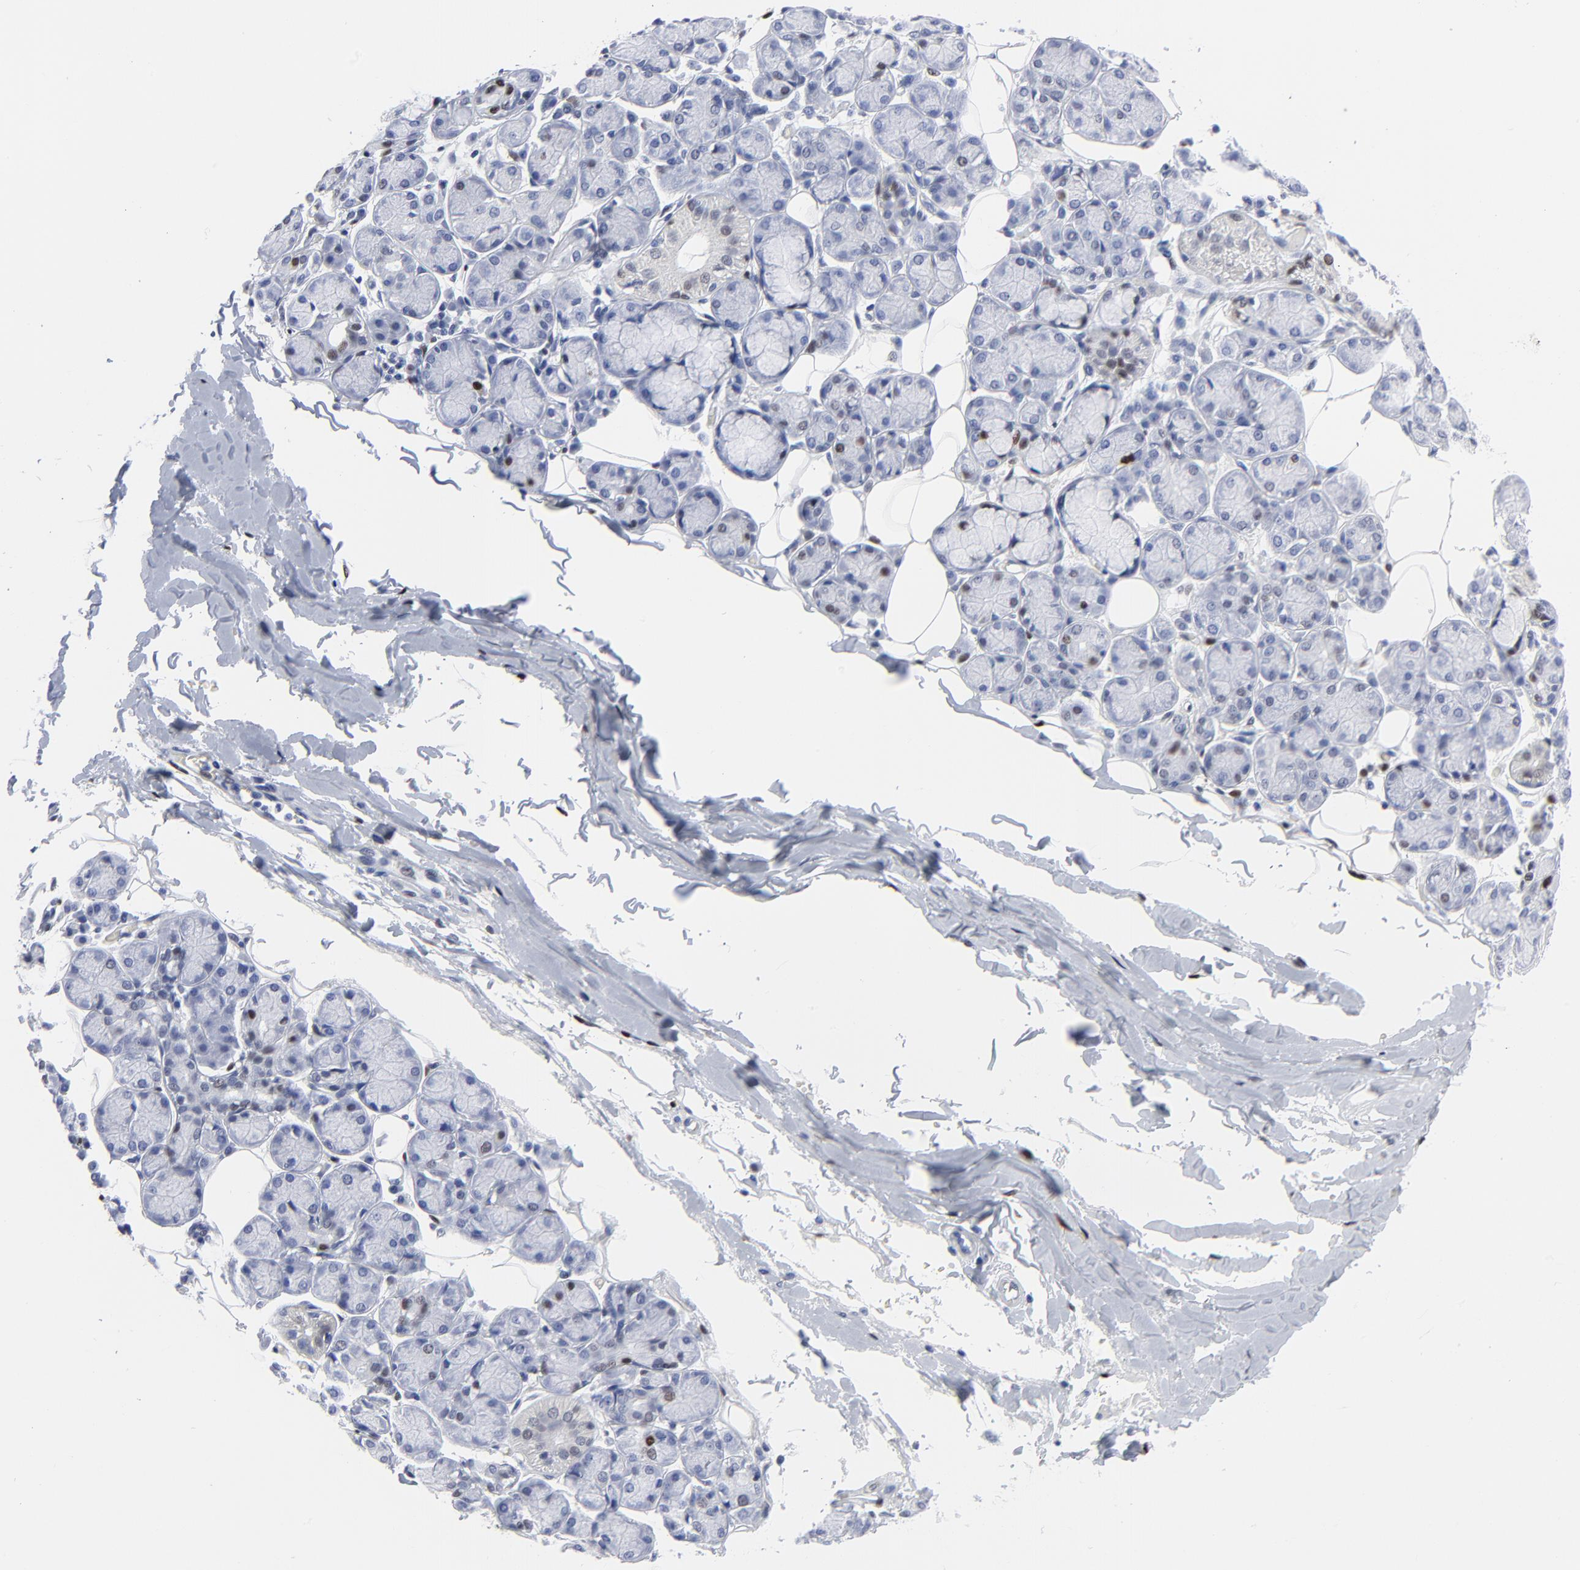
{"staining": {"intensity": "moderate", "quantity": "<25%", "location": "nuclear"}, "tissue": "salivary gland", "cell_type": "Glandular cells", "image_type": "normal", "snomed": [{"axis": "morphology", "description": "Normal tissue, NOS"}, {"axis": "topography", "description": "Salivary gland"}], "caption": "A photomicrograph of salivary gland stained for a protein displays moderate nuclear brown staining in glandular cells. The protein of interest is stained brown, and the nuclei are stained in blue (DAB (3,3'-diaminobenzidine) IHC with brightfield microscopy, high magnification).", "gene": "JUN", "patient": {"sex": "male", "age": 54}}